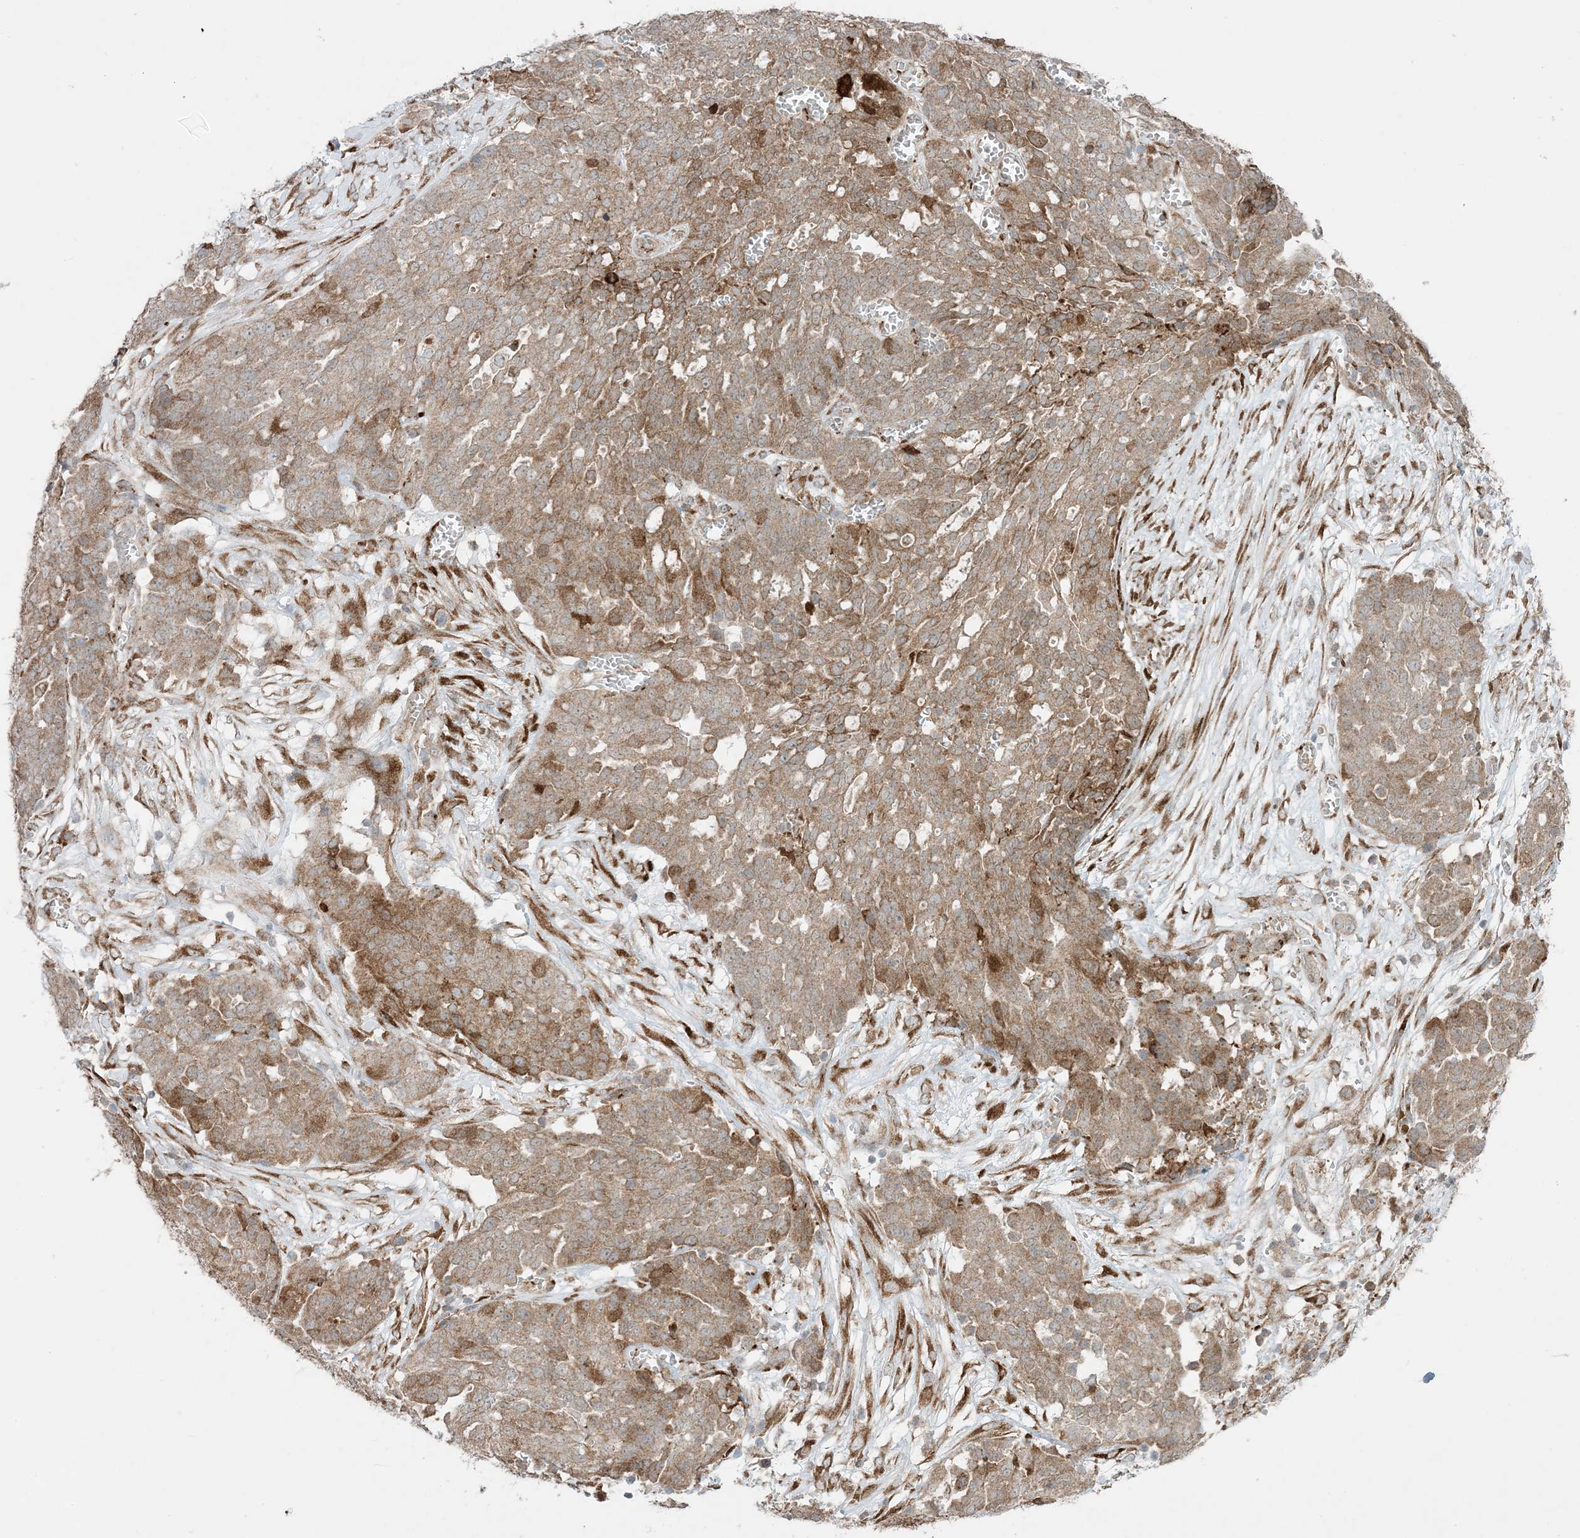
{"staining": {"intensity": "moderate", "quantity": ">75%", "location": "cytoplasmic/membranous"}, "tissue": "ovarian cancer", "cell_type": "Tumor cells", "image_type": "cancer", "snomed": [{"axis": "morphology", "description": "Cystadenocarcinoma, serous, NOS"}, {"axis": "topography", "description": "Soft tissue"}, {"axis": "topography", "description": "Ovary"}], "caption": "Ovarian serous cystadenocarcinoma stained with a protein marker exhibits moderate staining in tumor cells.", "gene": "ODC1", "patient": {"sex": "female", "age": 57}}